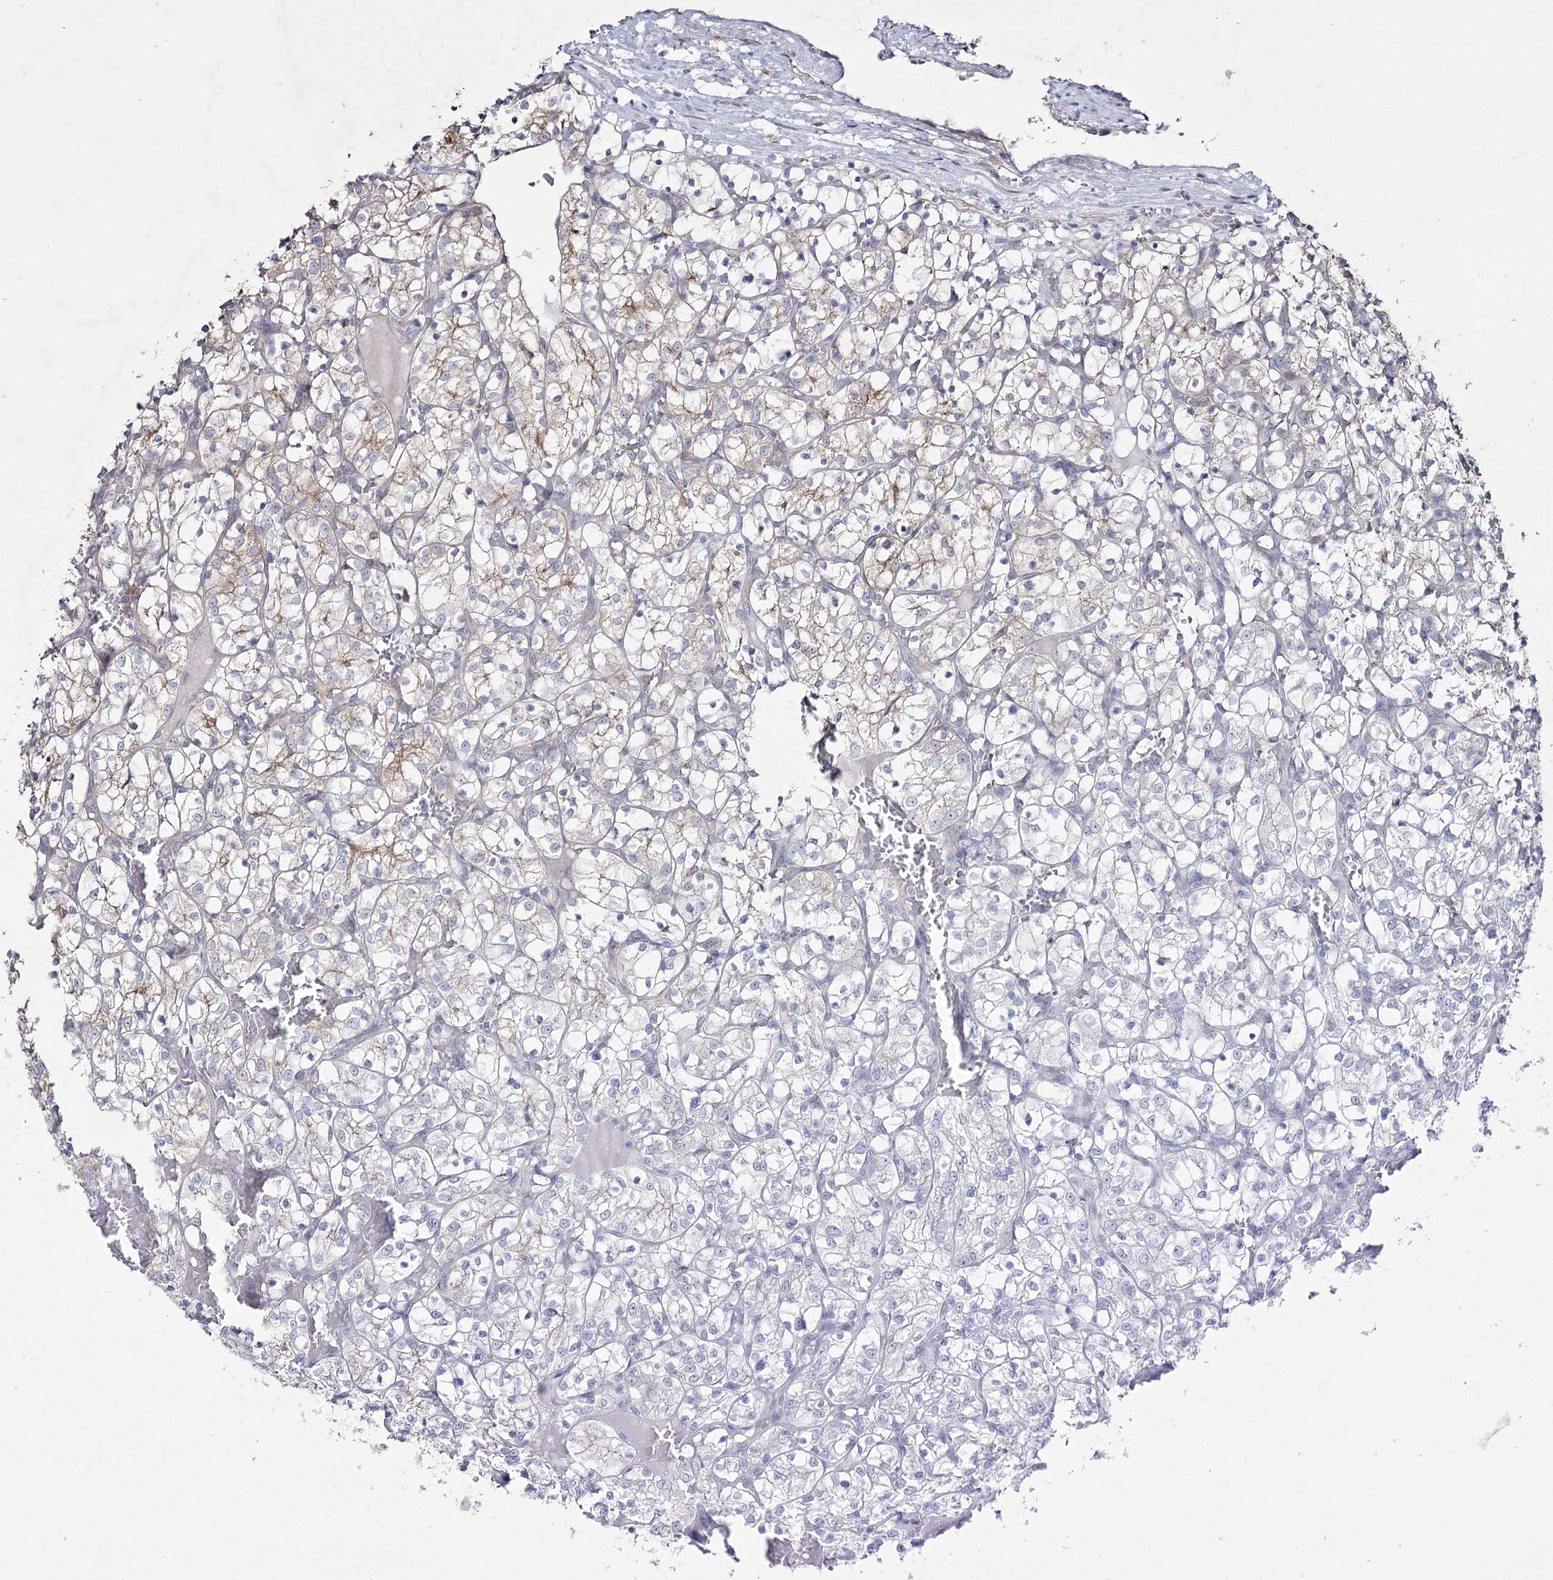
{"staining": {"intensity": "negative", "quantity": "none", "location": "none"}, "tissue": "renal cancer", "cell_type": "Tumor cells", "image_type": "cancer", "snomed": [{"axis": "morphology", "description": "Adenocarcinoma, NOS"}, {"axis": "topography", "description": "Kidney"}], "caption": "This is an IHC photomicrograph of renal adenocarcinoma. There is no expression in tumor cells.", "gene": "SH3TC1", "patient": {"sex": "female", "age": 69}}